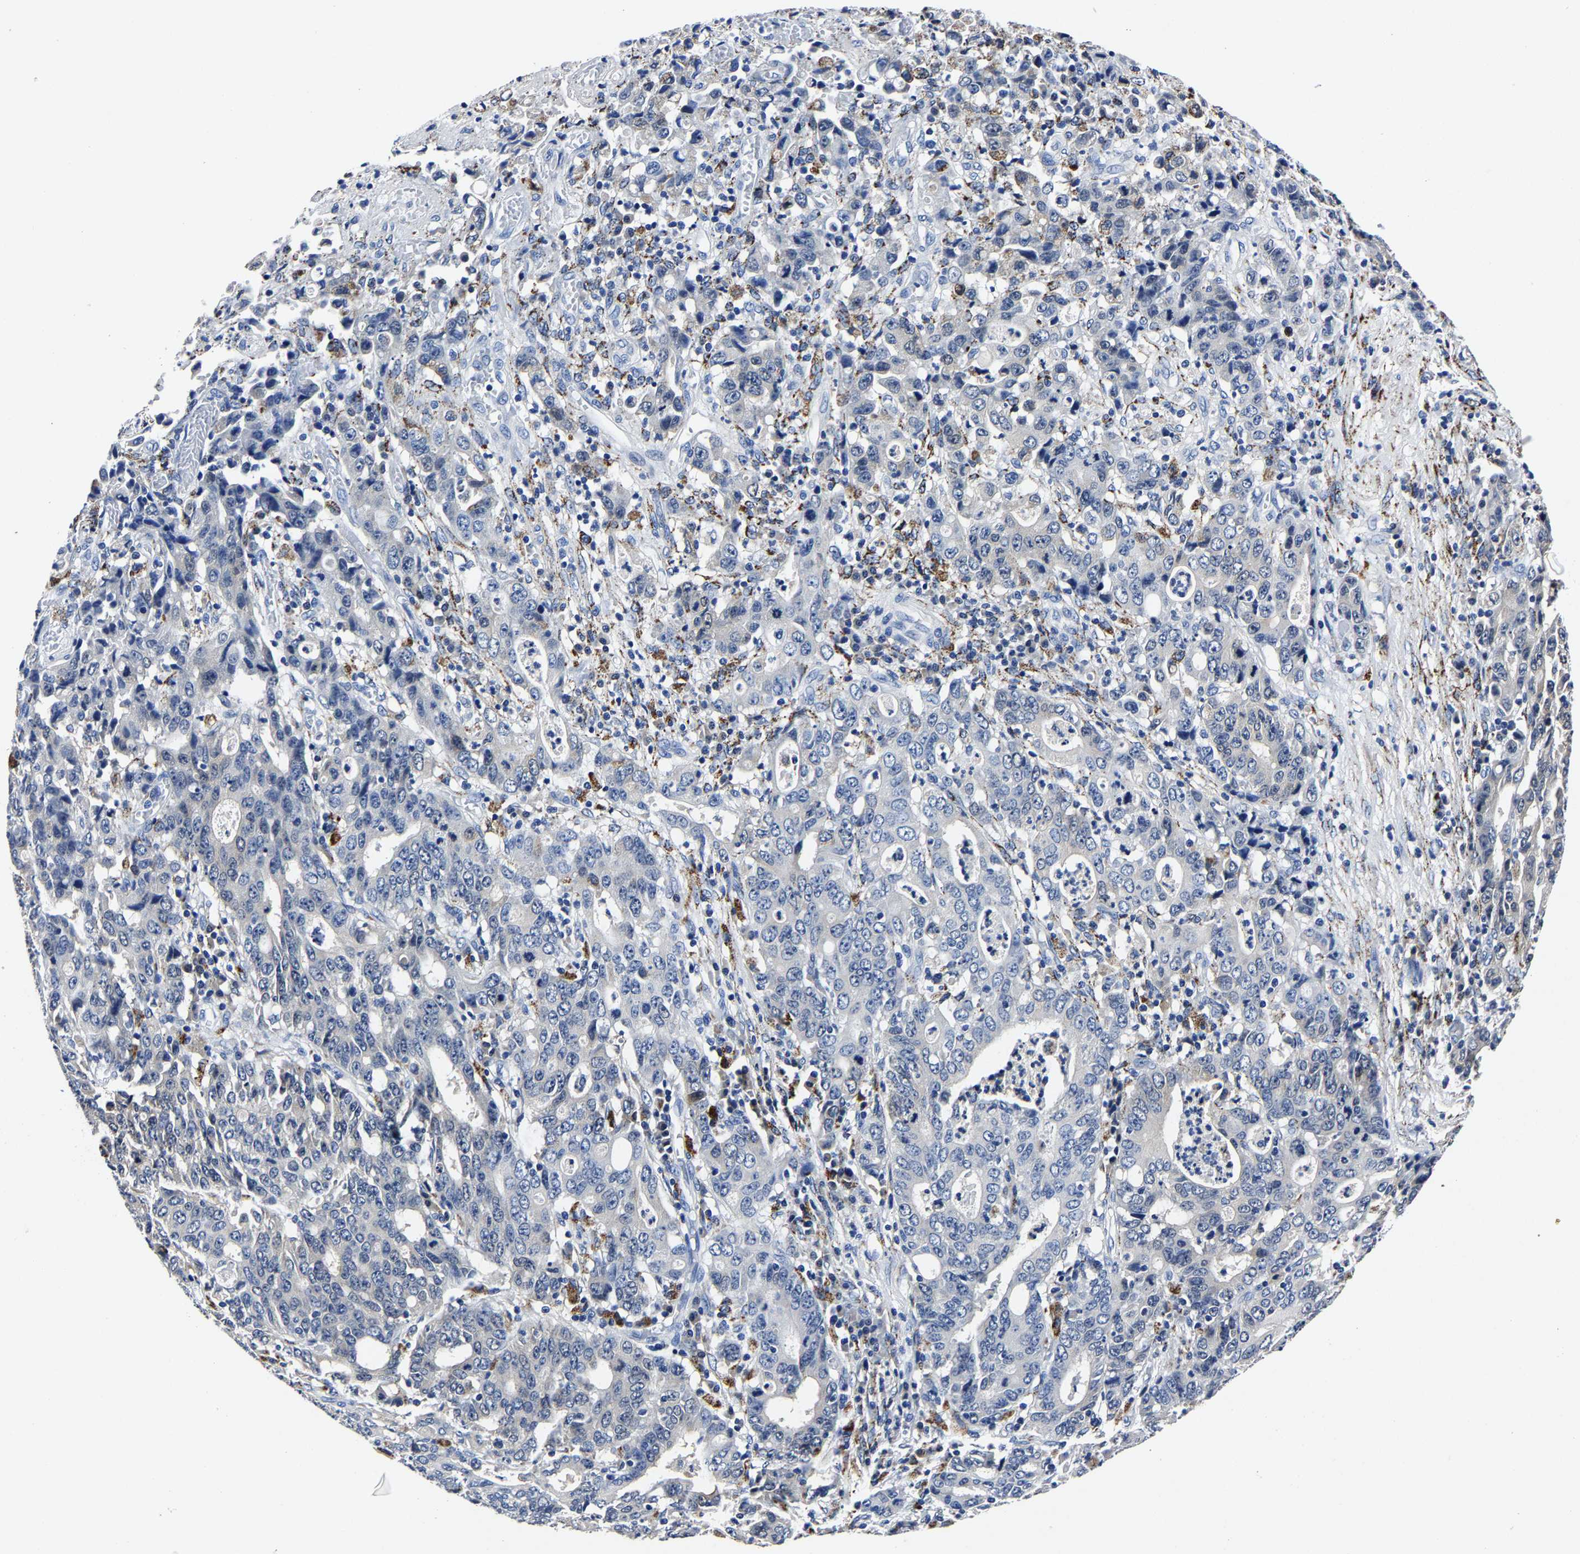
{"staining": {"intensity": "negative", "quantity": "none", "location": "none"}, "tissue": "stomach cancer", "cell_type": "Tumor cells", "image_type": "cancer", "snomed": [{"axis": "morphology", "description": "Adenocarcinoma, NOS"}, {"axis": "topography", "description": "Stomach, upper"}], "caption": "Immunohistochemical staining of human stomach cancer shows no significant staining in tumor cells.", "gene": "PSPH", "patient": {"sex": "male", "age": 69}}